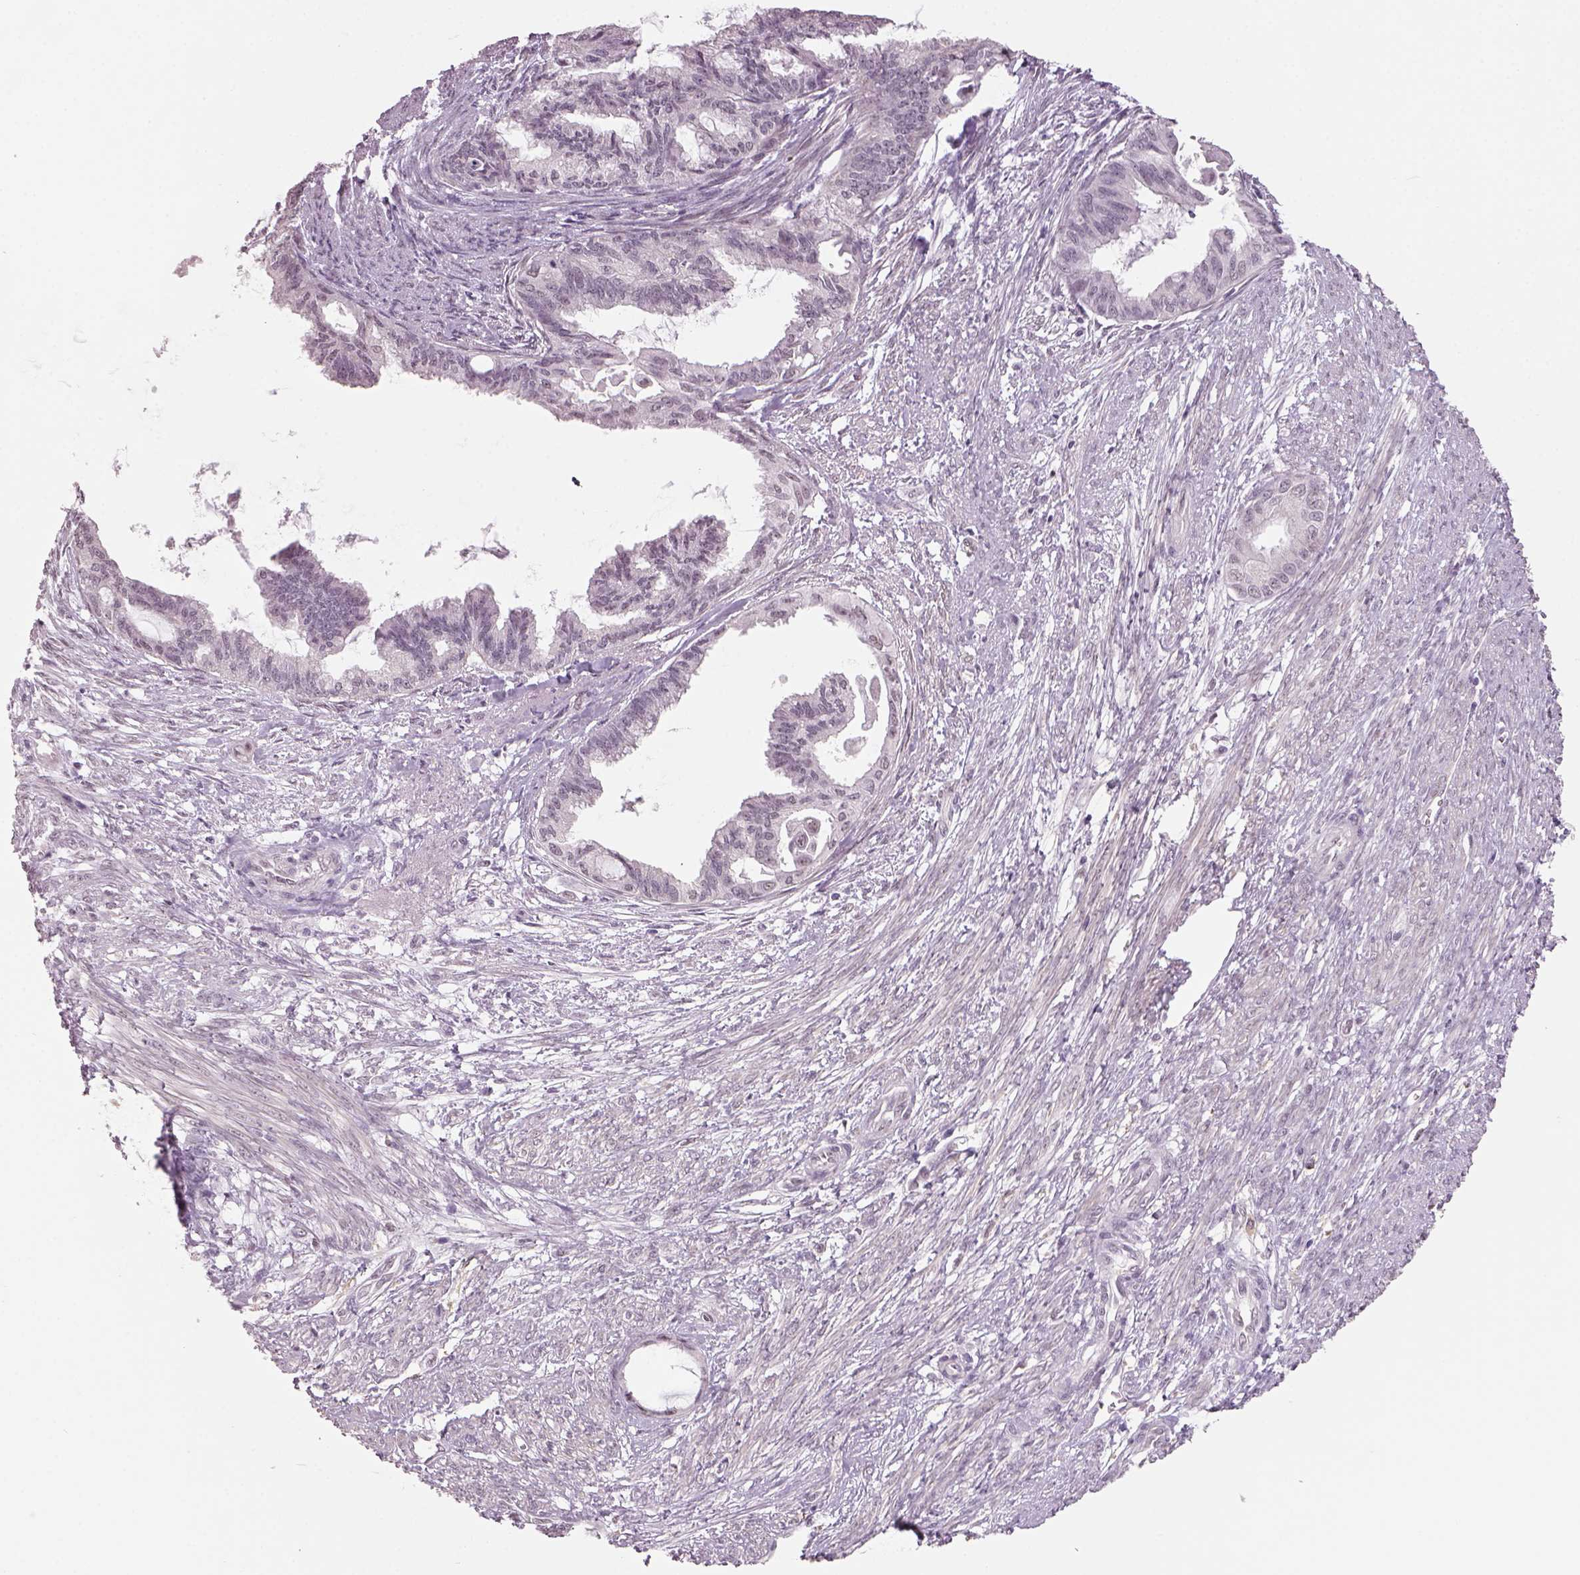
{"staining": {"intensity": "negative", "quantity": "none", "location": "none"}, "tissue": "endometrial cancer", "cell_type": "Tumor cells", "image_type": "cancer", "snomed": [{"axis": "morphology", "description": "Adenocarcinoma, NOS"}, {"axis": "topography", "description": "Endometrium"}], "caption": "Micrograph shows no significant protein expression in tumor cells of endometrial cancer (adenocarcinoma). (DAB immunohistochemistry (IHC) with hematoxylin counter stain).", "gene": "NAT8", "patient": {"sex": "female", "age": 86}}